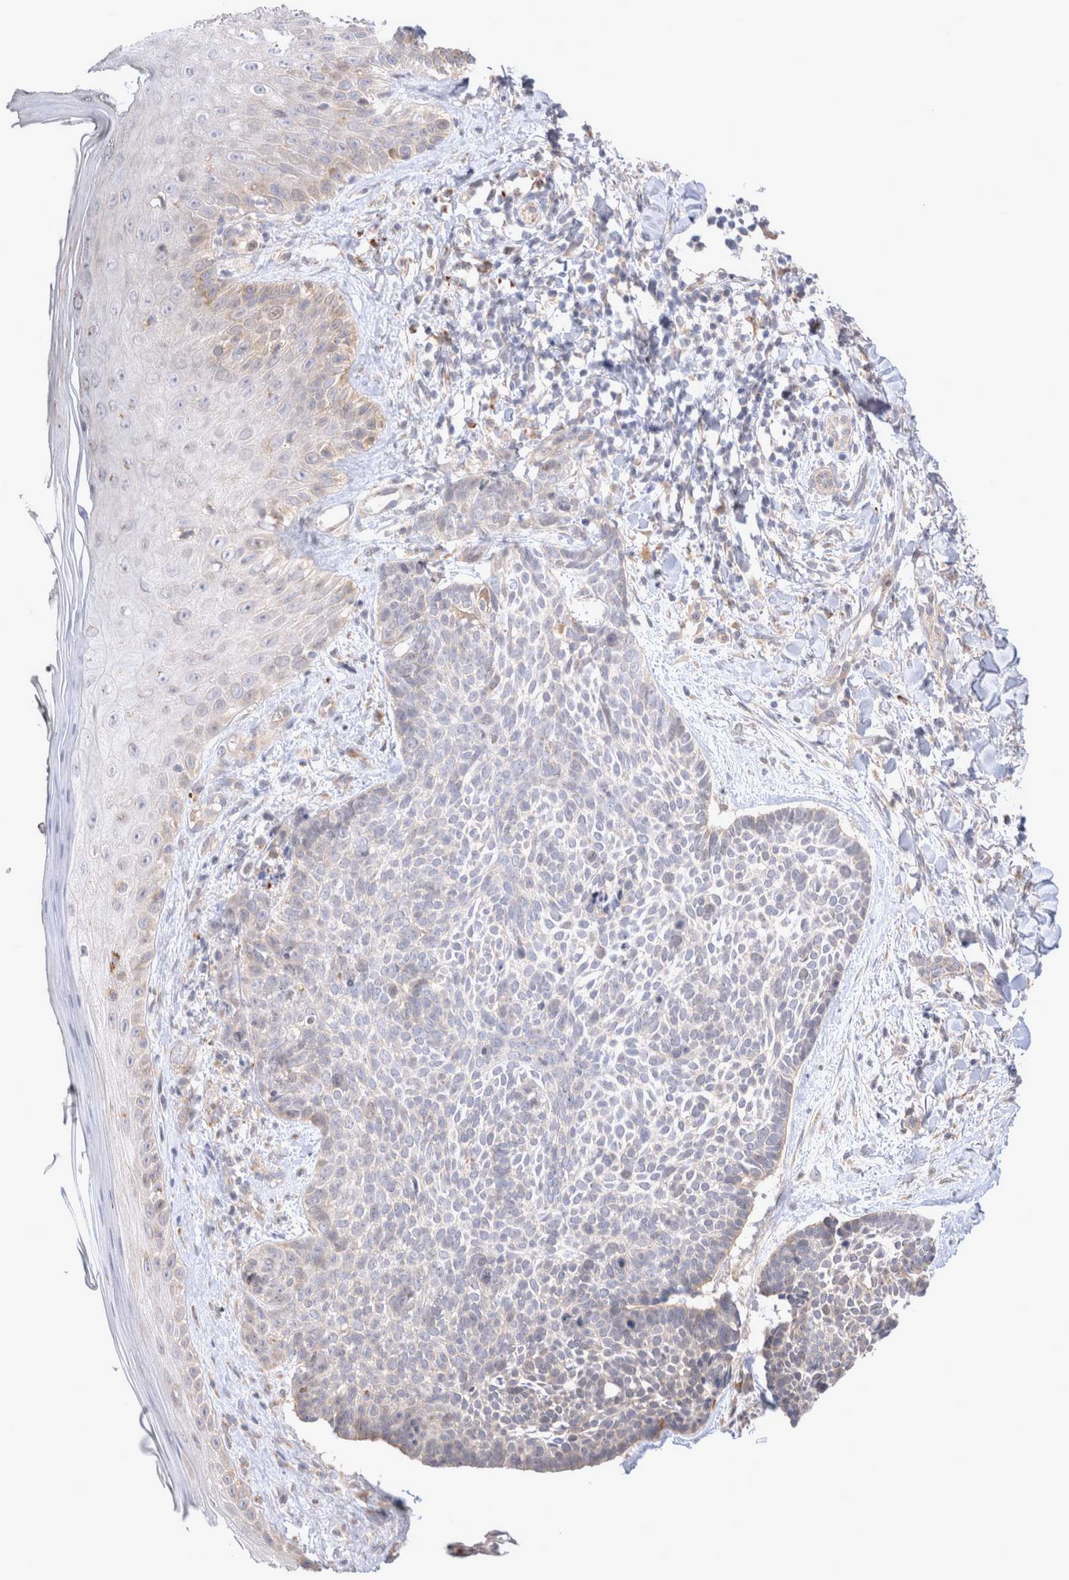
{"staining": {"intensity": "negative", "quantity": "none", "location": "none"}, "tissue": "skin cancer", "cell_type": "Tumor cells", "image_type": "cancer", "snomed": [{"axis": "morphology", "description": "Normal tissue, NOS"}, {"axis": "morphology", "description": "Basal cell carcinoma"}, {"axis": "topography", "description": "Skin"}], "caption": "Basal cell carcinoma (skin) was stained to show a protein in brown. There is no significant staining in tumor cells.", "gene": "NPC1", "patient": {"sex": "male", "age": 67}}